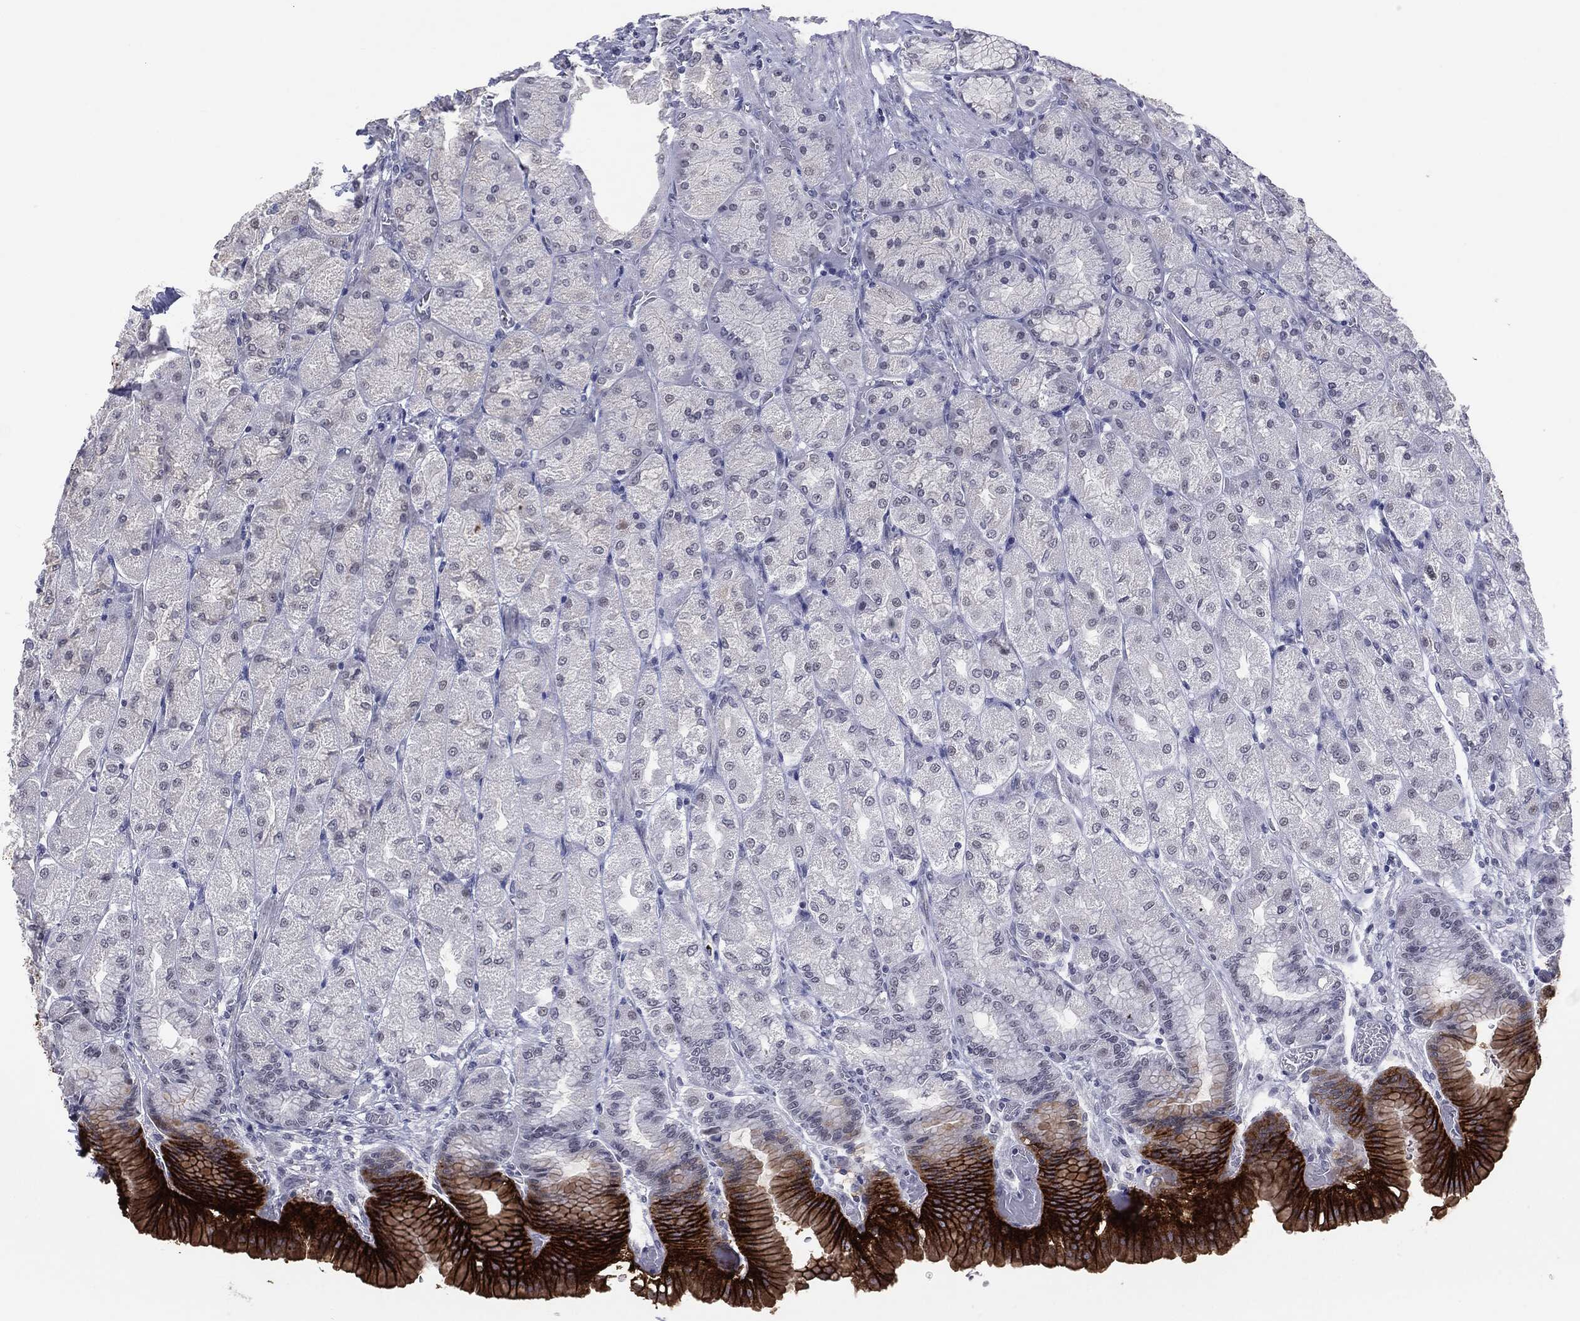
{"staining": {"intensity": "strong", "quantity": "<25%", "location": "cytoplasmic/membranous"}, "tissue": "stomach", "cell_type": "Glandular cells", "image_type": "normal", "snomed": [{"axis": "morphology", "description": "Normal tissue, NOS"}, {"axis": "morphology", "description": "Adenocarcinoma, NOS"}, {"axis": "morphology", "description": "Adenocarcinoma, High grade"}, {"axis": "topography", "description": "Stomach, upper"}, {"axis": "topography", "description": "Stomach"}], "caption": "IHC image of unremarkable stomach: stomach stained using immunohistochemistry reveals medium levels of strong protein expression localized specifically in the cytoplasmic/membranous of glandular cells, appearing as a cytoplasmic/membranous brown color.", "gene": "SLC5A5", "patient": {"sex": "female", "age": 65}}